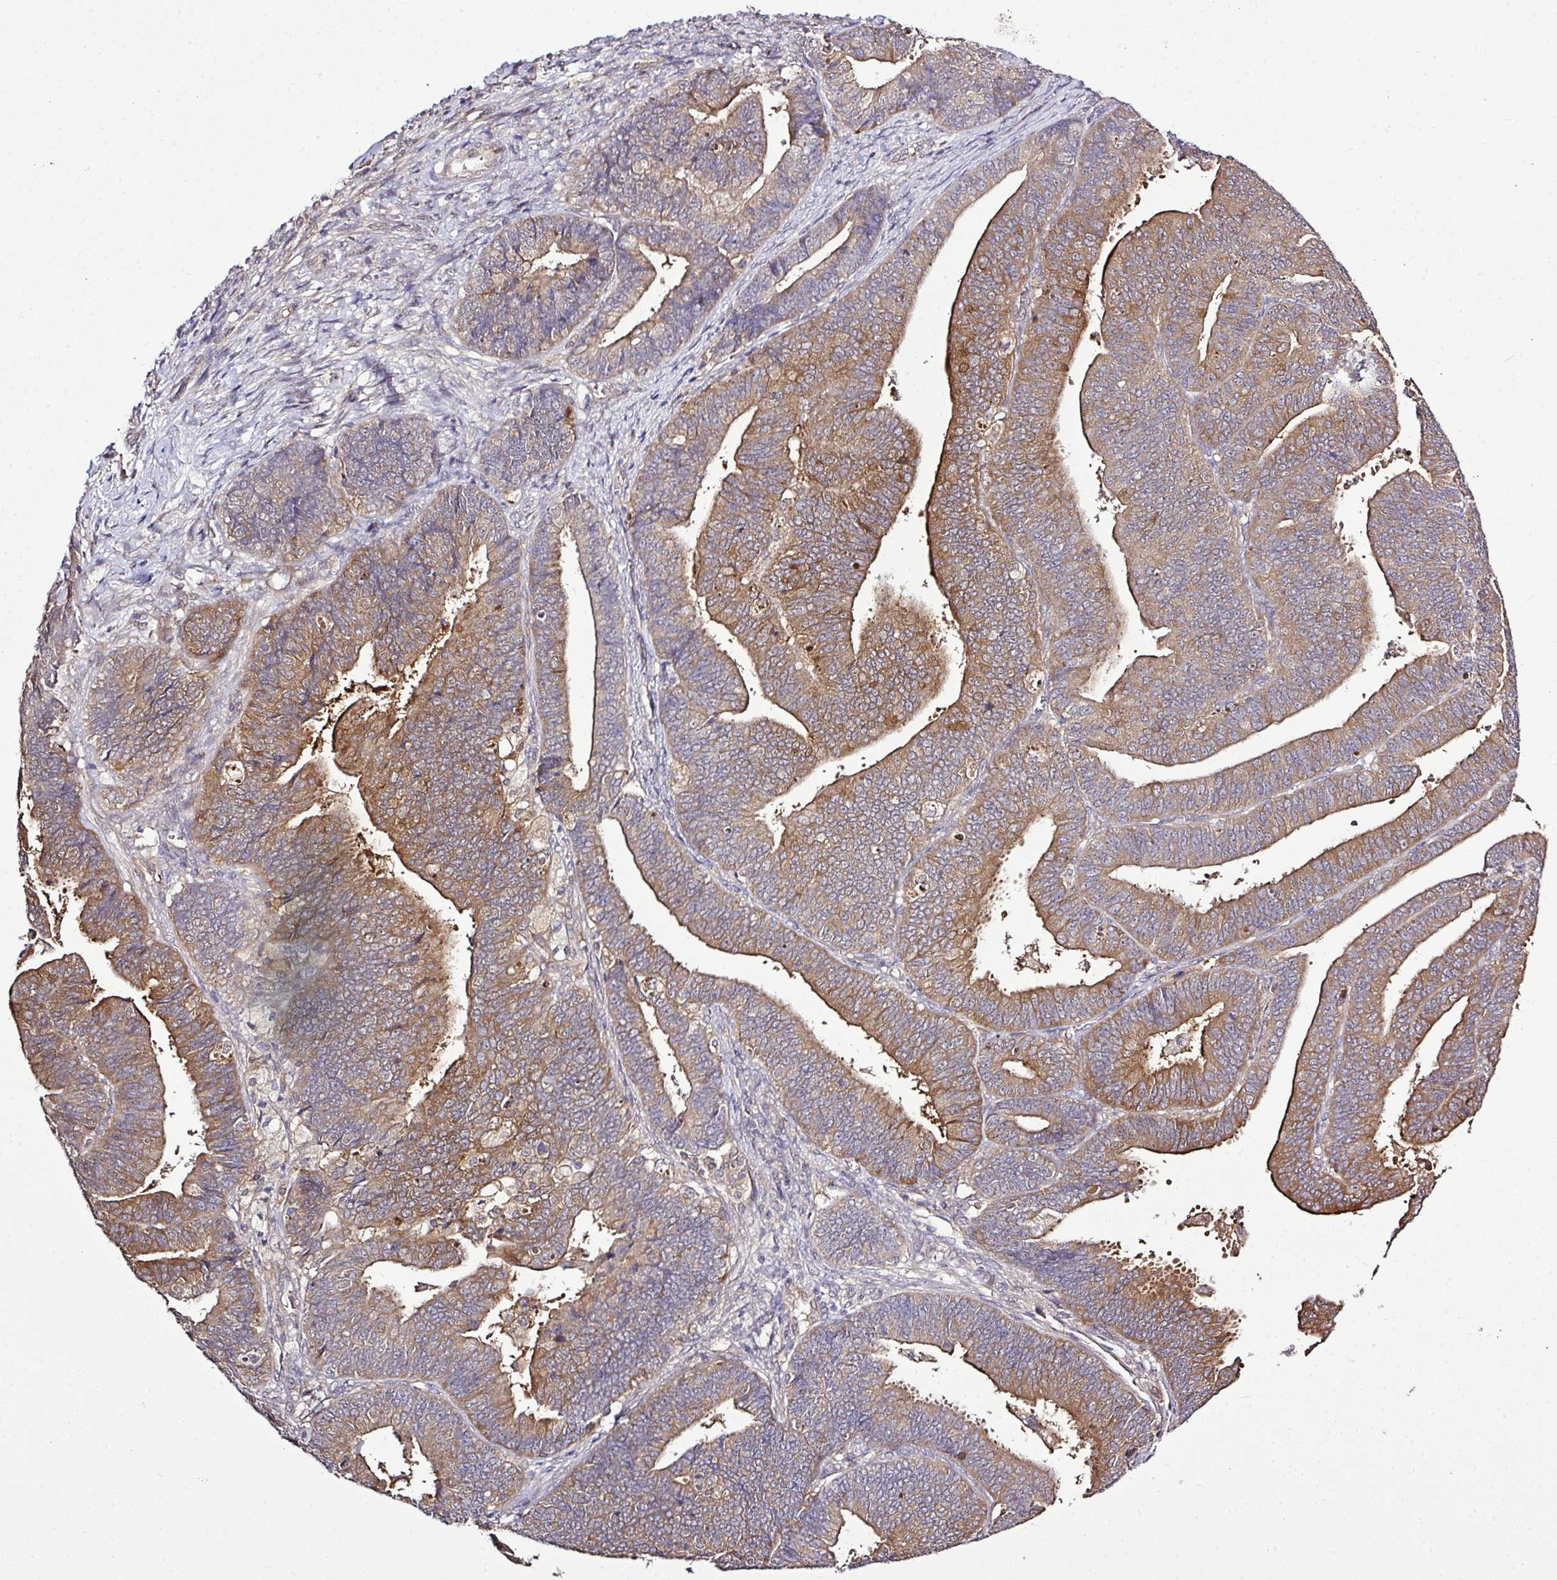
{"staining": {"intensity": "moderate", "quantity": ">75%", "location": "cytoplasmic/membranous"}, "tissue": "endometrial cancer", "cell_type": "Tumor cells", "image_type": "cancer", "snomed": [{"axis": "morphology", "description": "Adenocarcinoma, NOS"}, {"axis": "topography", "description": "Endometrium"}], "caption": "Immunohistochemistry micrograph of neoplastic tissue: endometrial cancer stained using IHC reveals medium levels of moderate protein expression localized specifically in the cytoplasmic/membranous of tumor cells, appearing as a cytoplasmic/membranous brown color.", "gene": "TMEM107", "patient": {"sex": "female", "age": 73}}